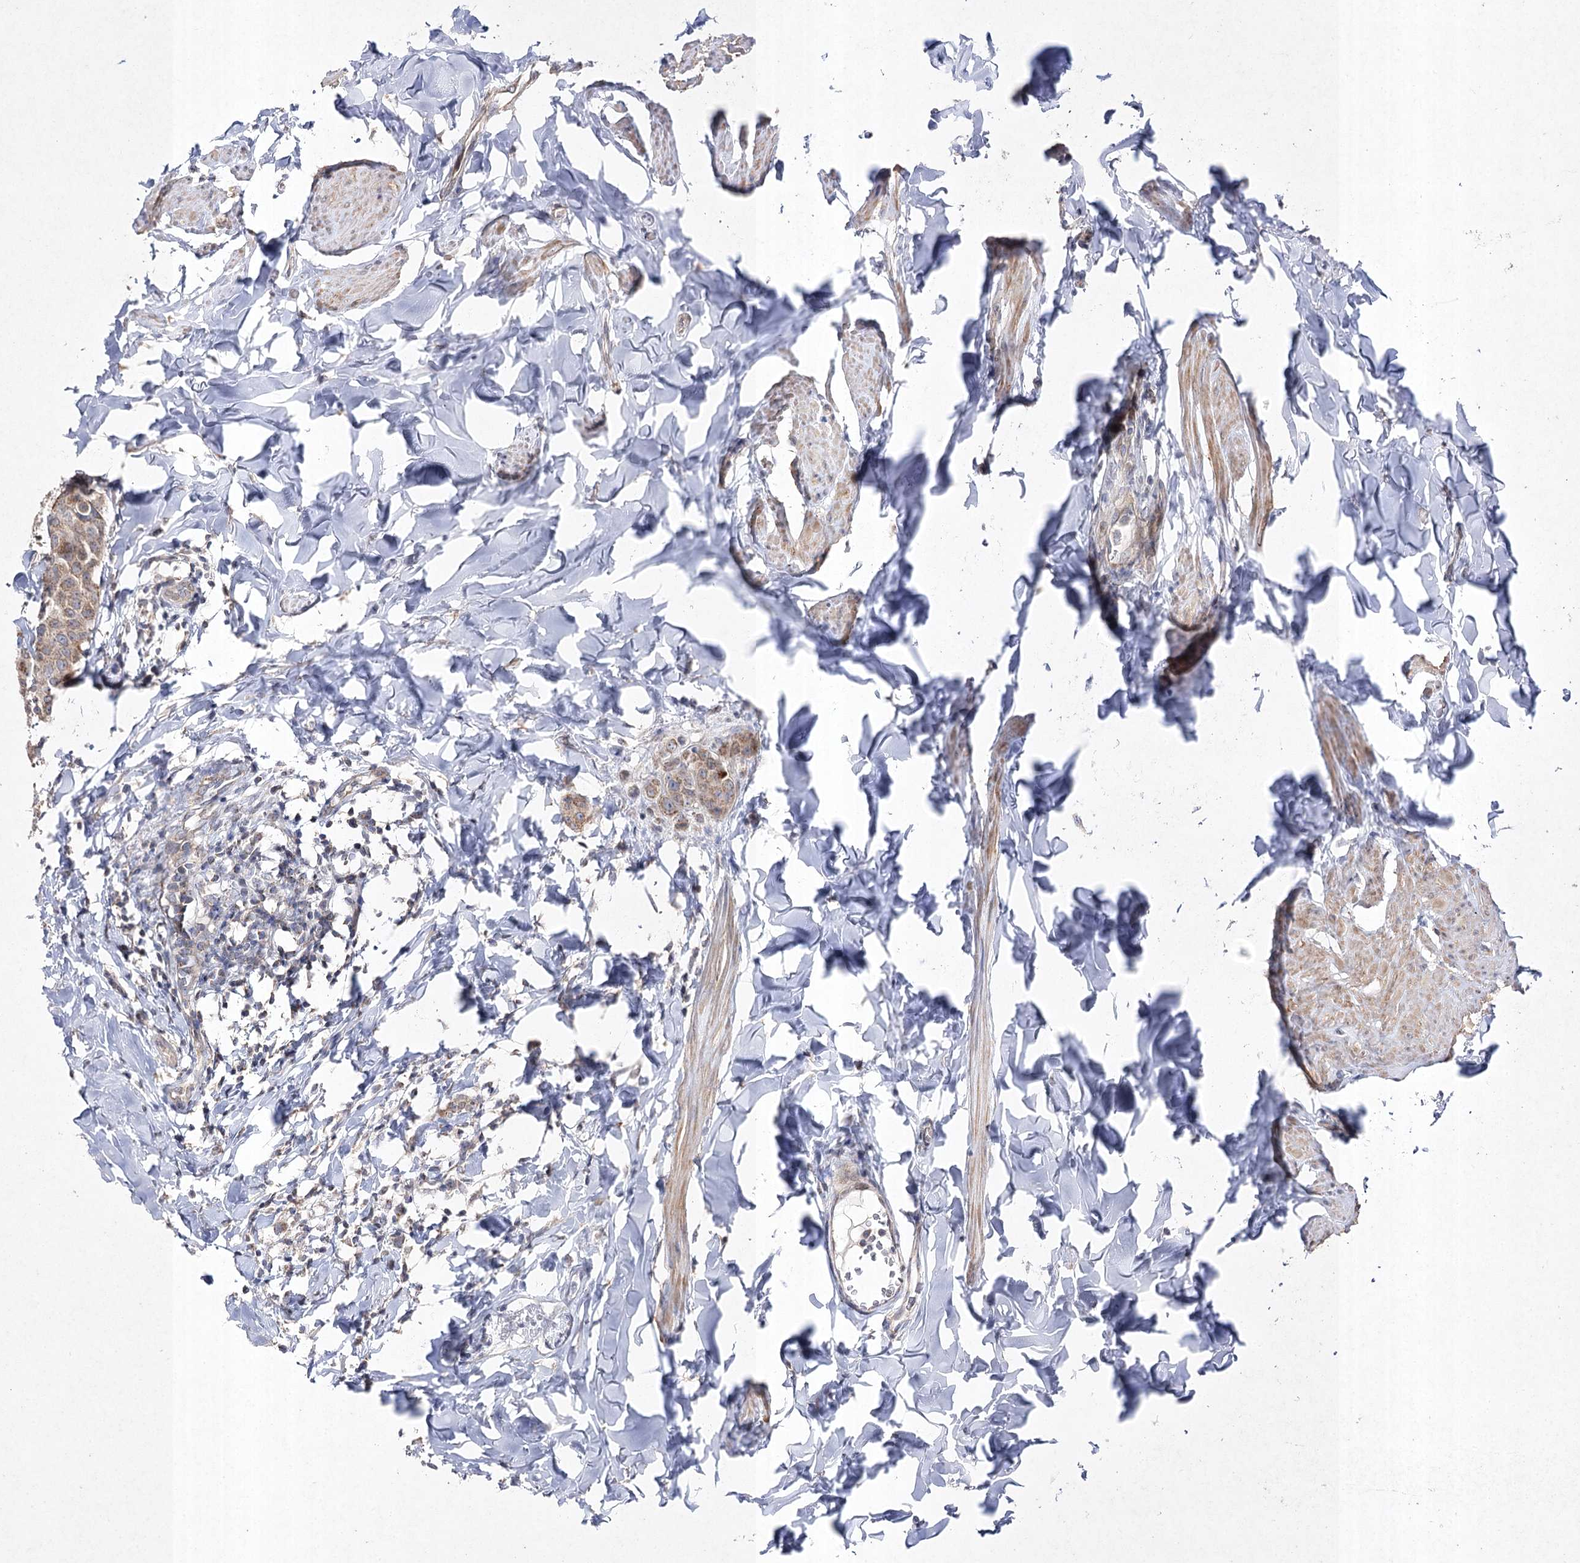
{"staining": {"intensity": "weak", "quantity": ">75%", "location": "cytoplasmic/membranous"}, "tissue": "breast cancer", "cell_type": "Tumor cells", "image_type": "cancer", "snomed": [{"axis": "morphology", "description": "Duct carcinoma"}, {"axis": "topography", "description": "Breast"}], "caption": "Human breast intraductal carcinoma stained with a brown dye shows weak cytoplasmic/membranous positive expression in approximately >75% of tumor cells.", "gene": "FANCL", "patient": {"sex": "female", "age": 40}}